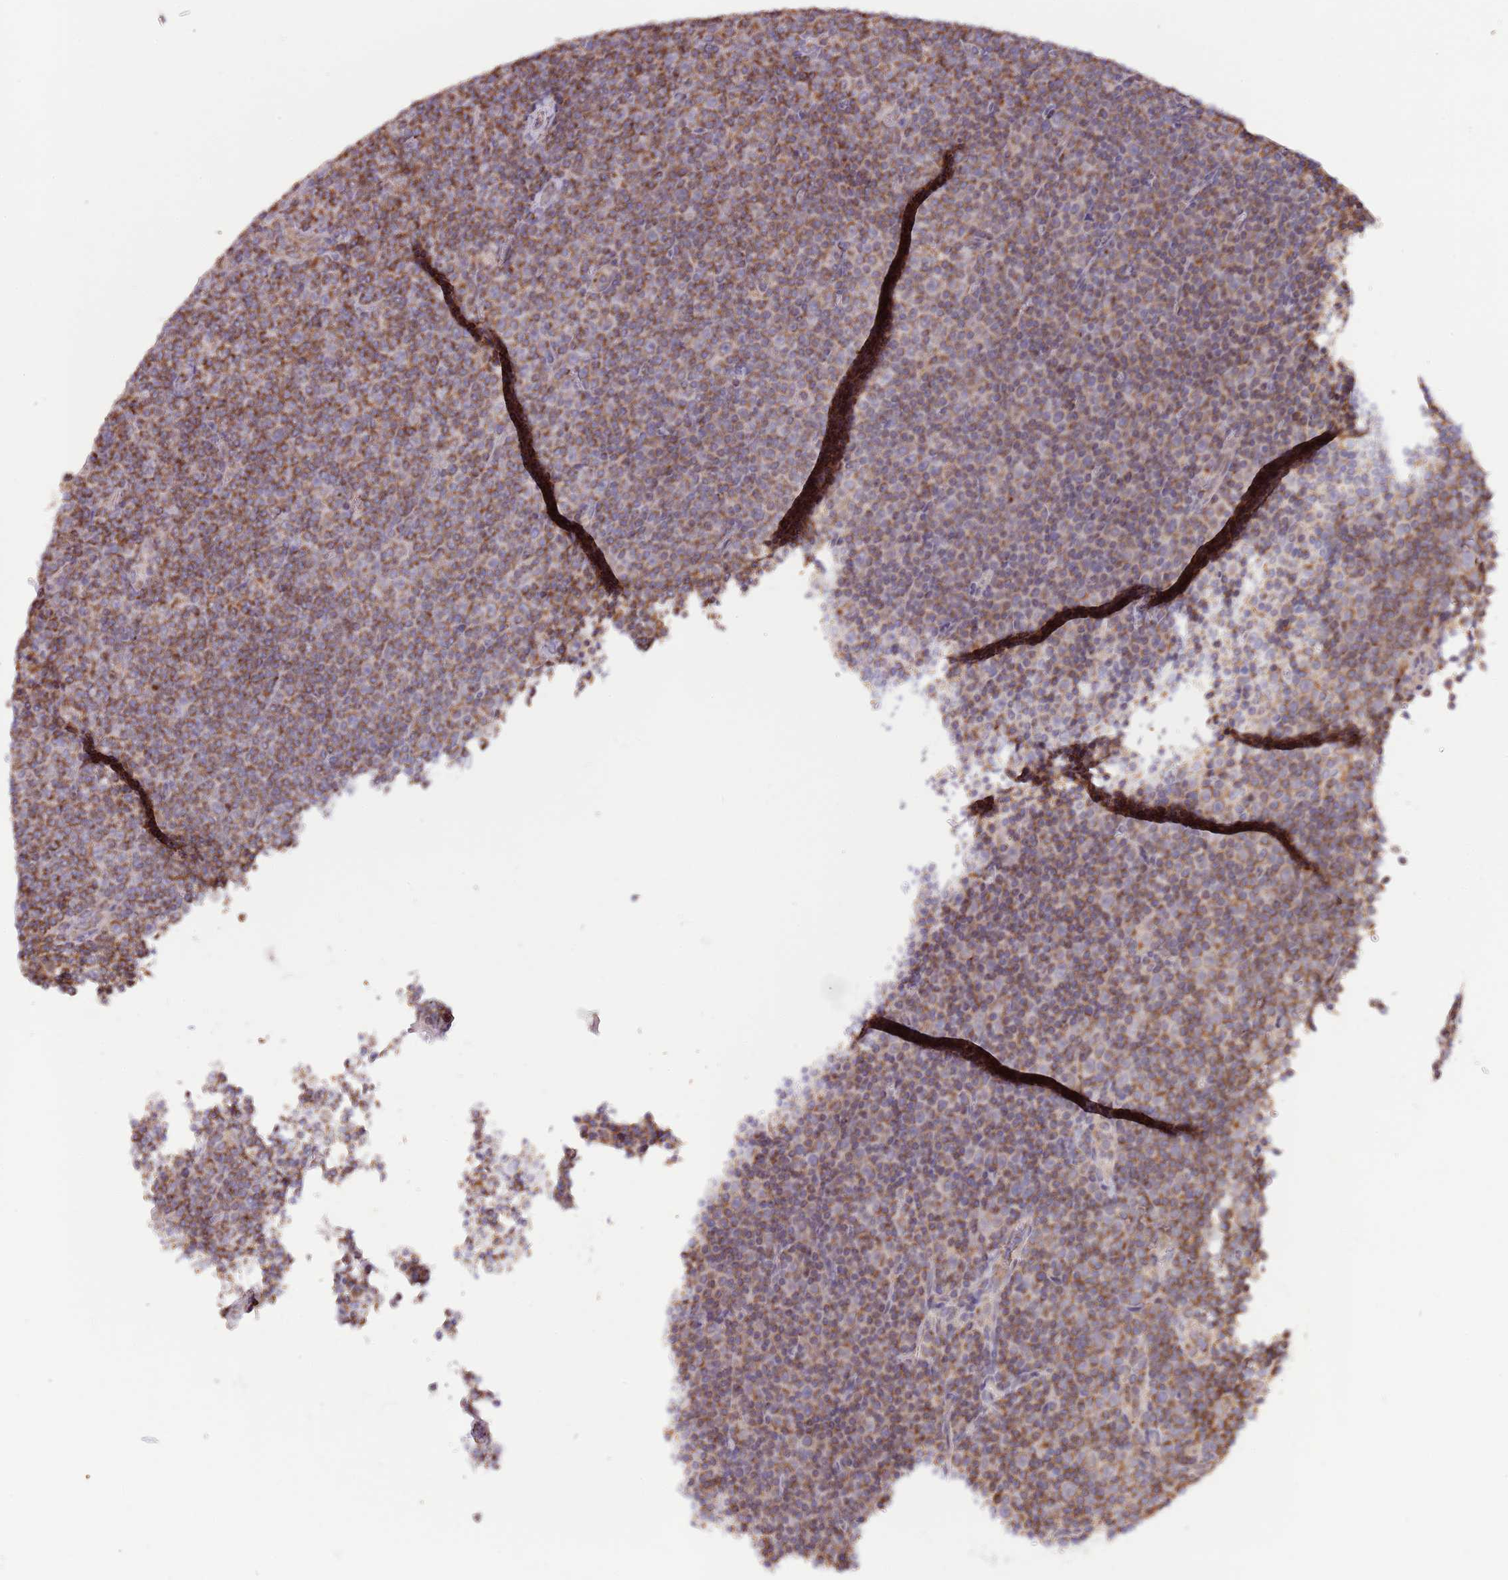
{"staining": {"intensity": "moderate", "quantity": "25%-75%", "location": "cytoplasmic/membranous"}, "tissue": "lymphoma", "cell_type": "Tumor cells", "image_type": "cancer", "snomed": [{"axis": "morphology", "description": "Malignant lymphoma, non-Hodgkin's type, Low grade"}, {"axis": "topography", "description": "Lymph node"}], "caption": "Immunohistochemistry photomicrograph of neoplastic tissue: lymphoma stained using immunohistochemistry (IHC) displays medium levels of moderate protein expression localized specifically in the cytoplasmic/membranous of tumor cells, appearing as a cytoplasmic/membranous brown color.", "gene": "LHX6", "patient": {"sex": "female", "age": 67}}